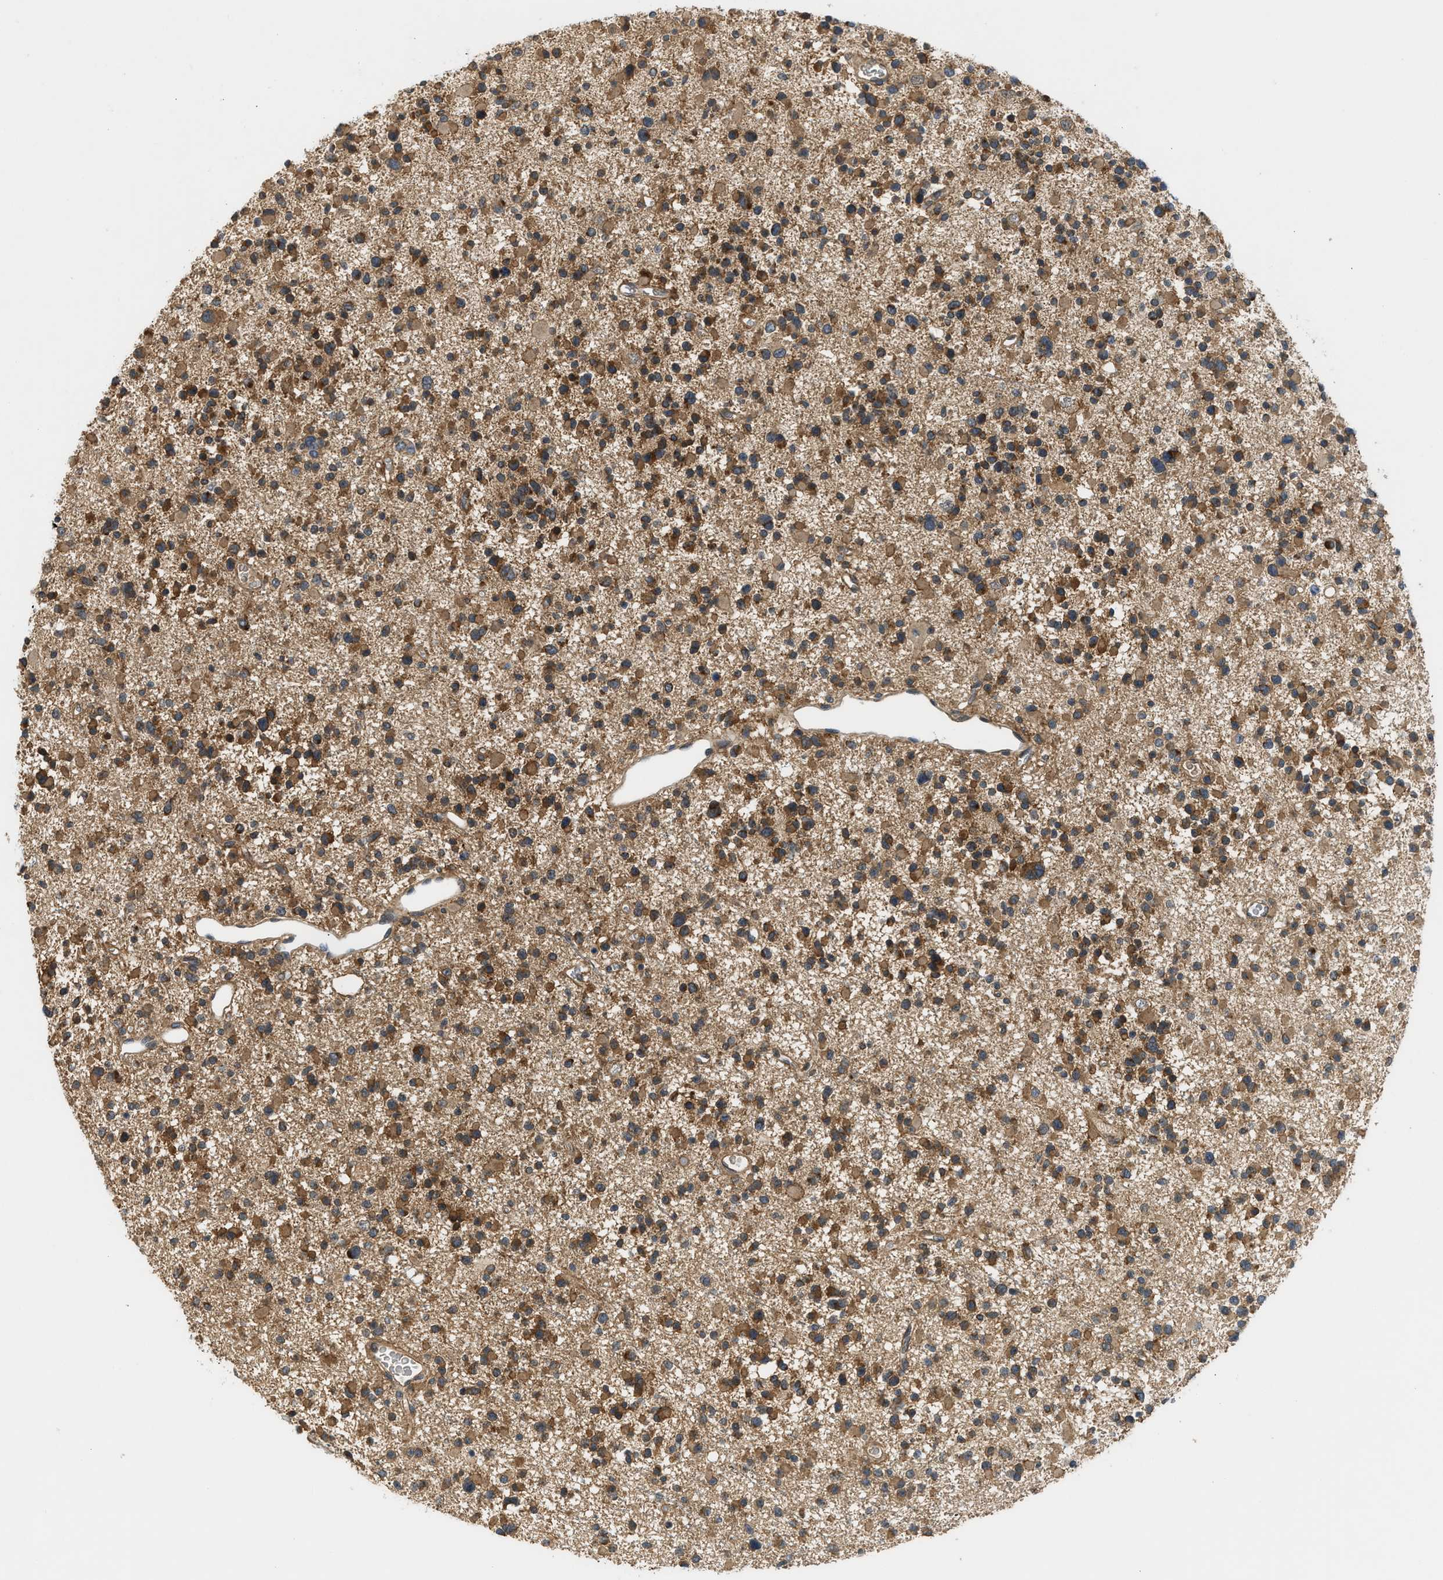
{"staining": {"intensity": "strong", "quantity": ">75%", "location": "cytoplasmic/membranous"}, "tissue": "glioma", "cell_type": "Tumor cells", "image_type": "cancer", "snomed": [{"axis": "morphology", "description": "Glioma, malignant, Low grade"}, {"axis": "topography", "description": "Brain"}], "caption": "Protein staining exhibits strong cytoplasmic/membranous staining in approximately >75% of tumor cells in glioma.", "gene": "ADCY8", "patient": {"sex": "female", "age": 22}}